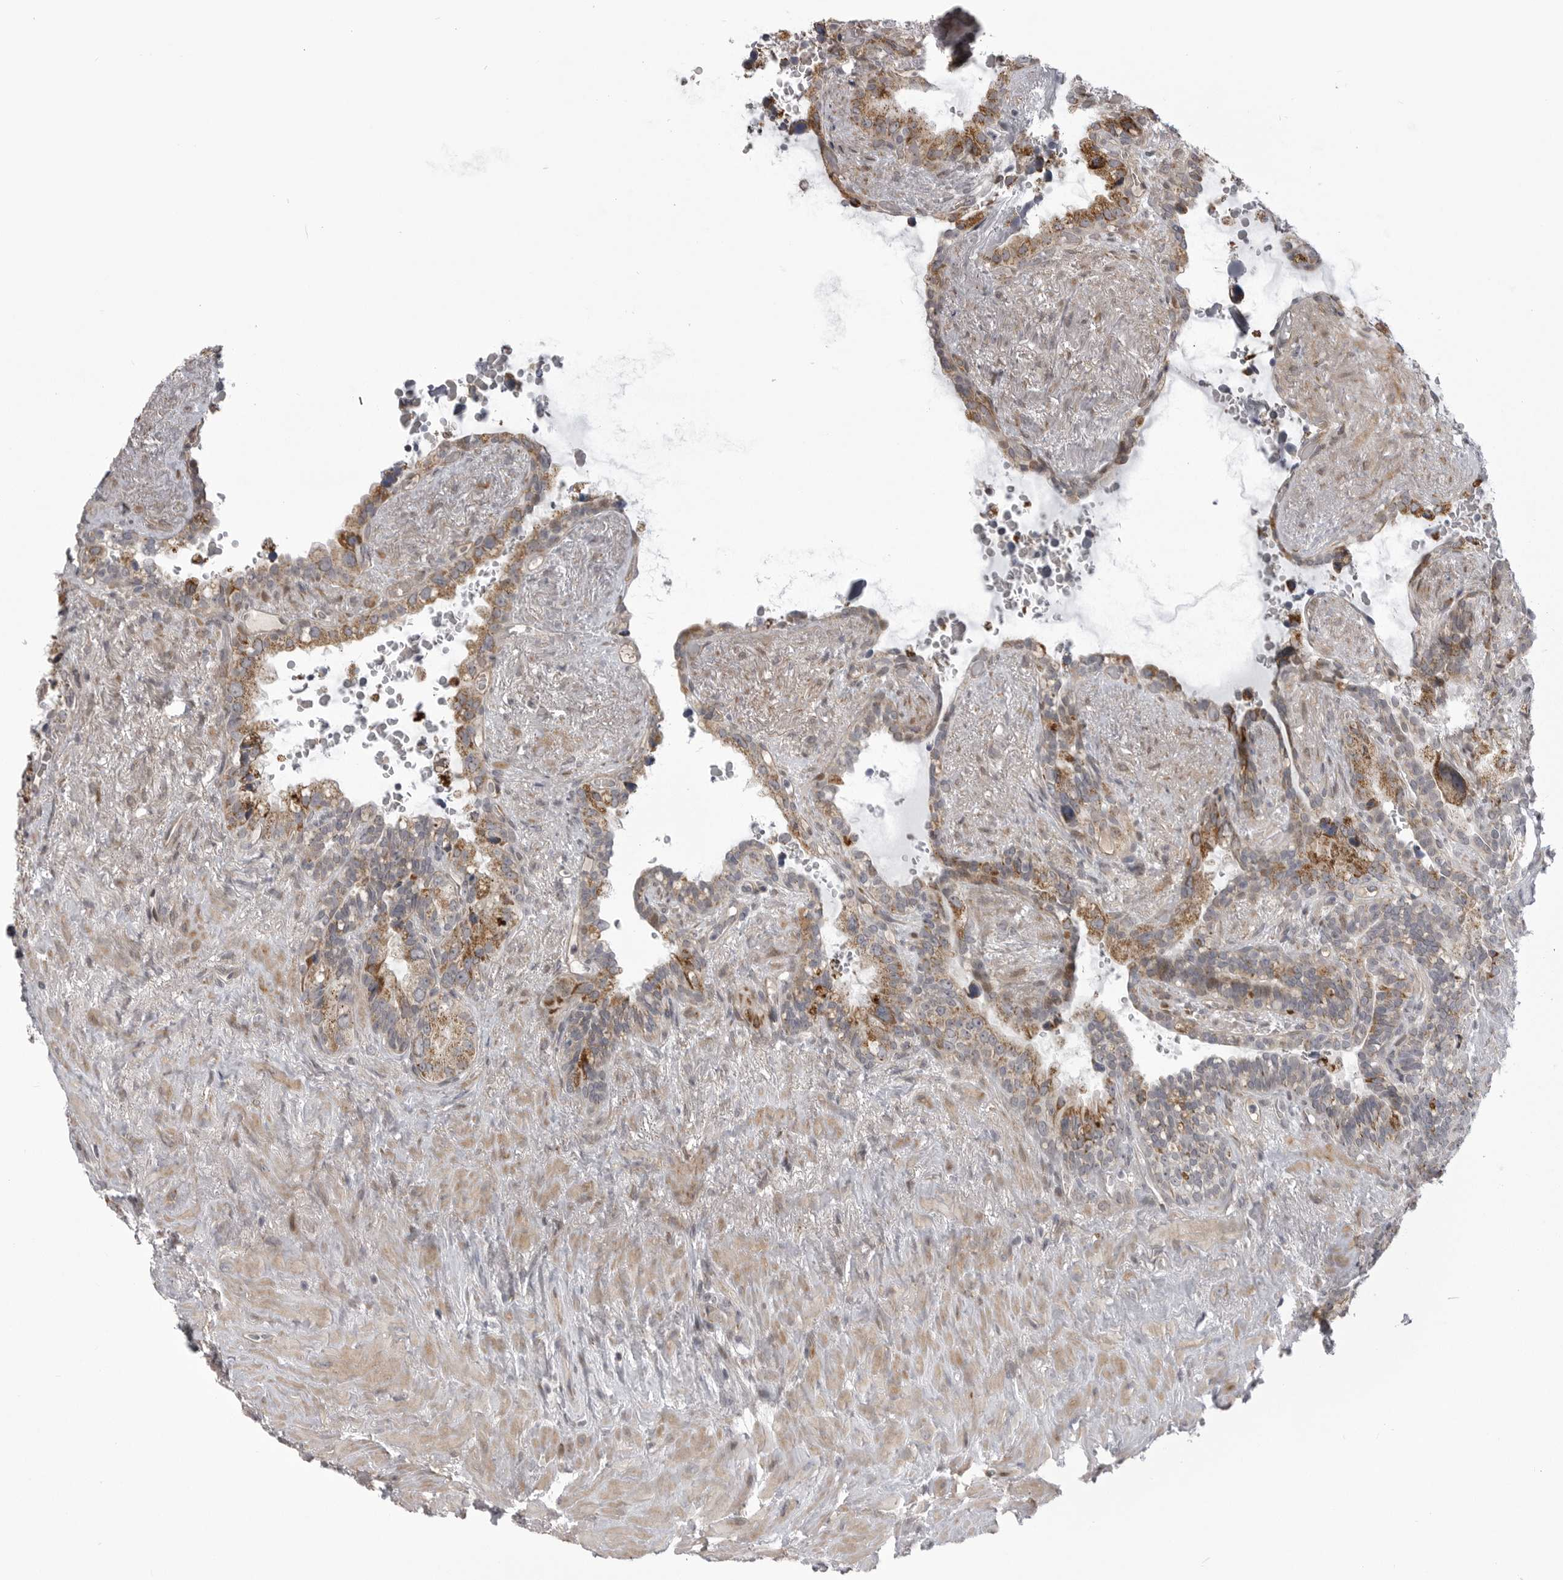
{"staining": {"intensity": "moderate", "quantity": ">75%", "location": "cytoplasmic/membranous"}, "tissue": "seminal vesicle", "cell_type": "Glandular cells", "image_type": "normal", "snomed": [{"axis": "morphology", "description": "Normal tissue, NOS"}, {"axis": "topography", "description": "Seminal veicle"}], "caption": "Immunohistochemical staining of normal human seminal vesicle demonstrates moderate cytoplasmic/membranous protein positivity in approximately >75% of glandular cells.", "gene": "TMPRSS11F", "patient": {"sex": "male", "age": 80}}